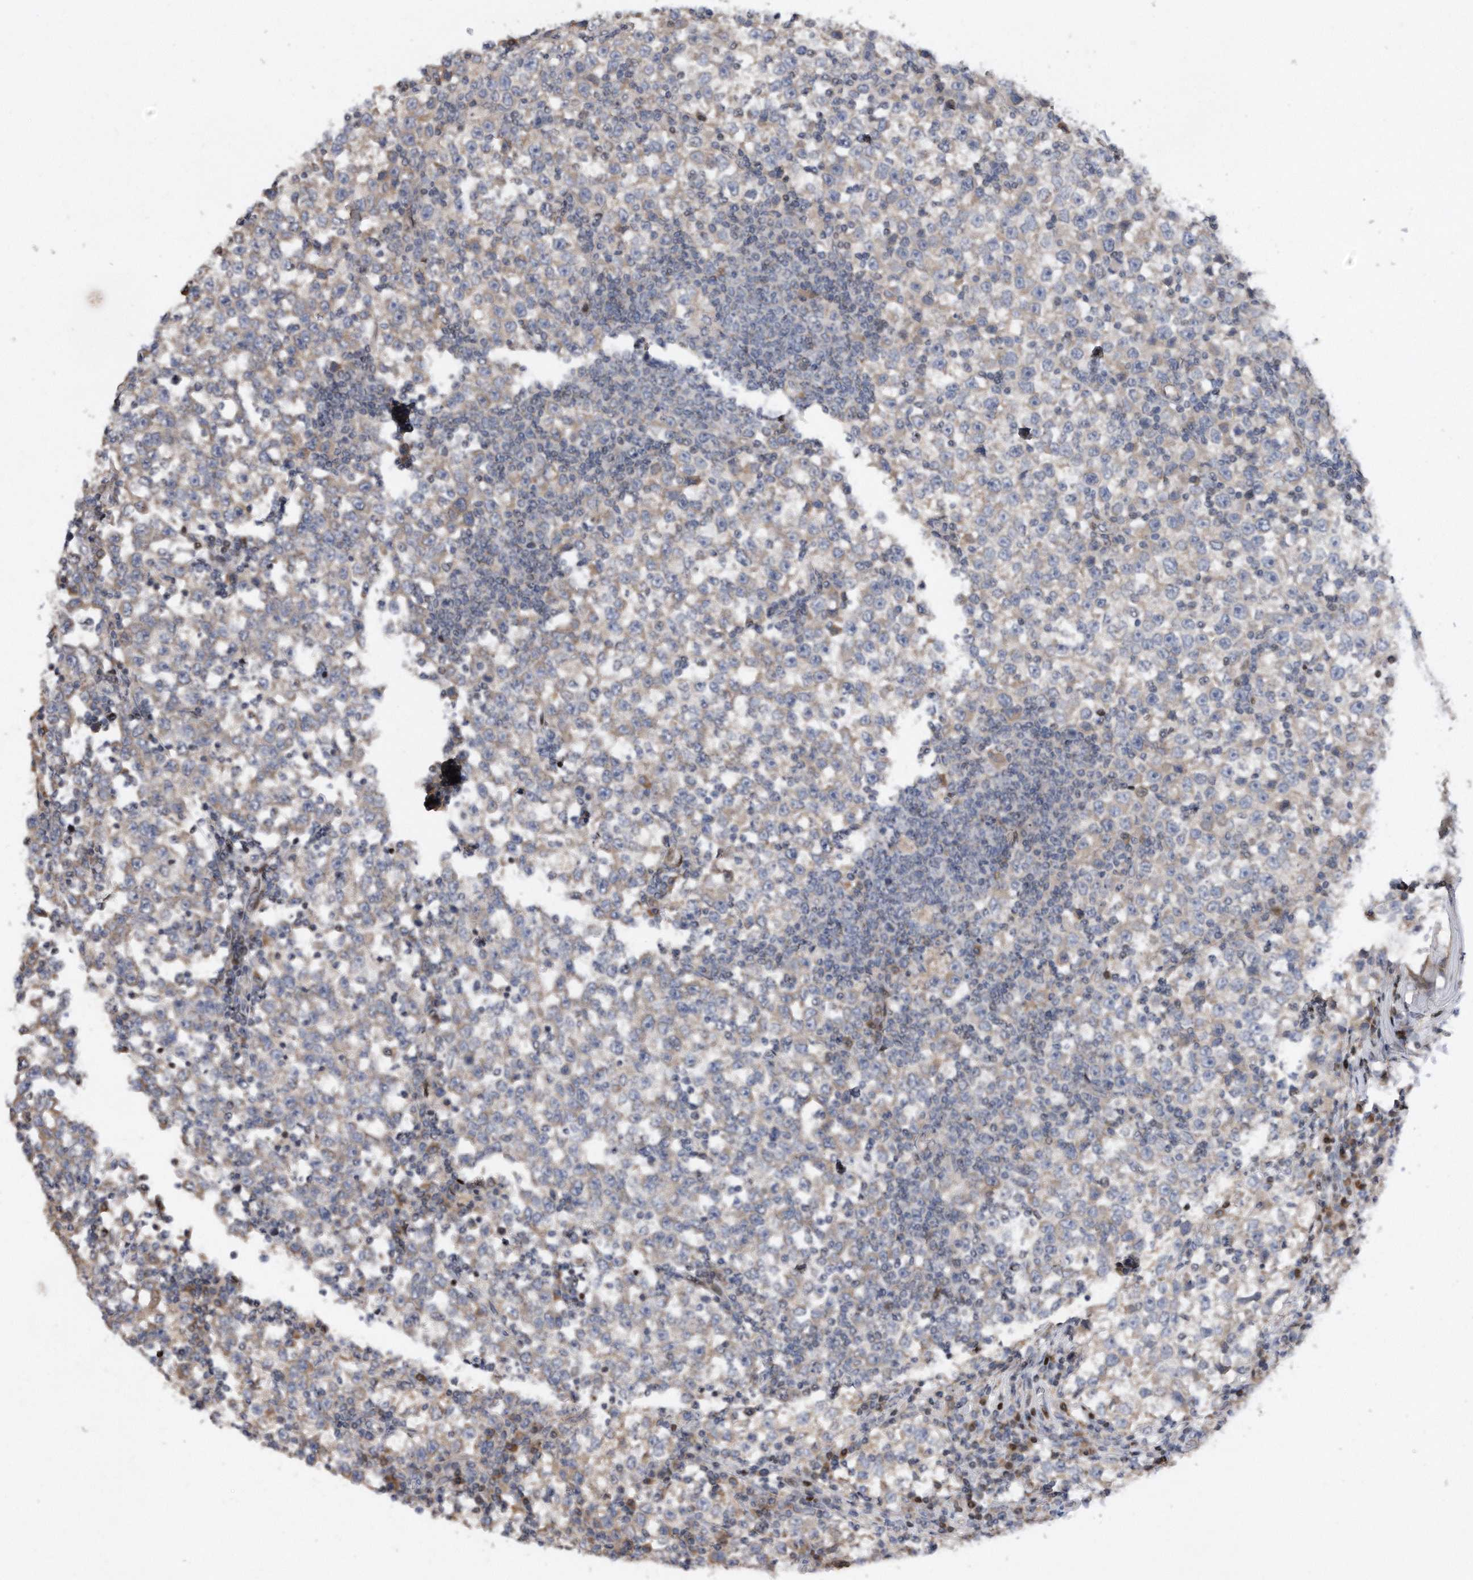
{"staining": {"intensity": "negative", "quantity": "none", "location": "none"}, "tissue": "testis cancer", "cell_type": "Tumor cells", "image_type": "cancer", "snomed": [{"axis": "morphology", "description": "Seminoma, NOS"}, {"axis": "topography", "description": "Testis"}], "caption": "The micrograph shows no staining of tumor cells in testis cancer.", "gene": "CDH12", "patient": {"sex": "male", "age": 65}}